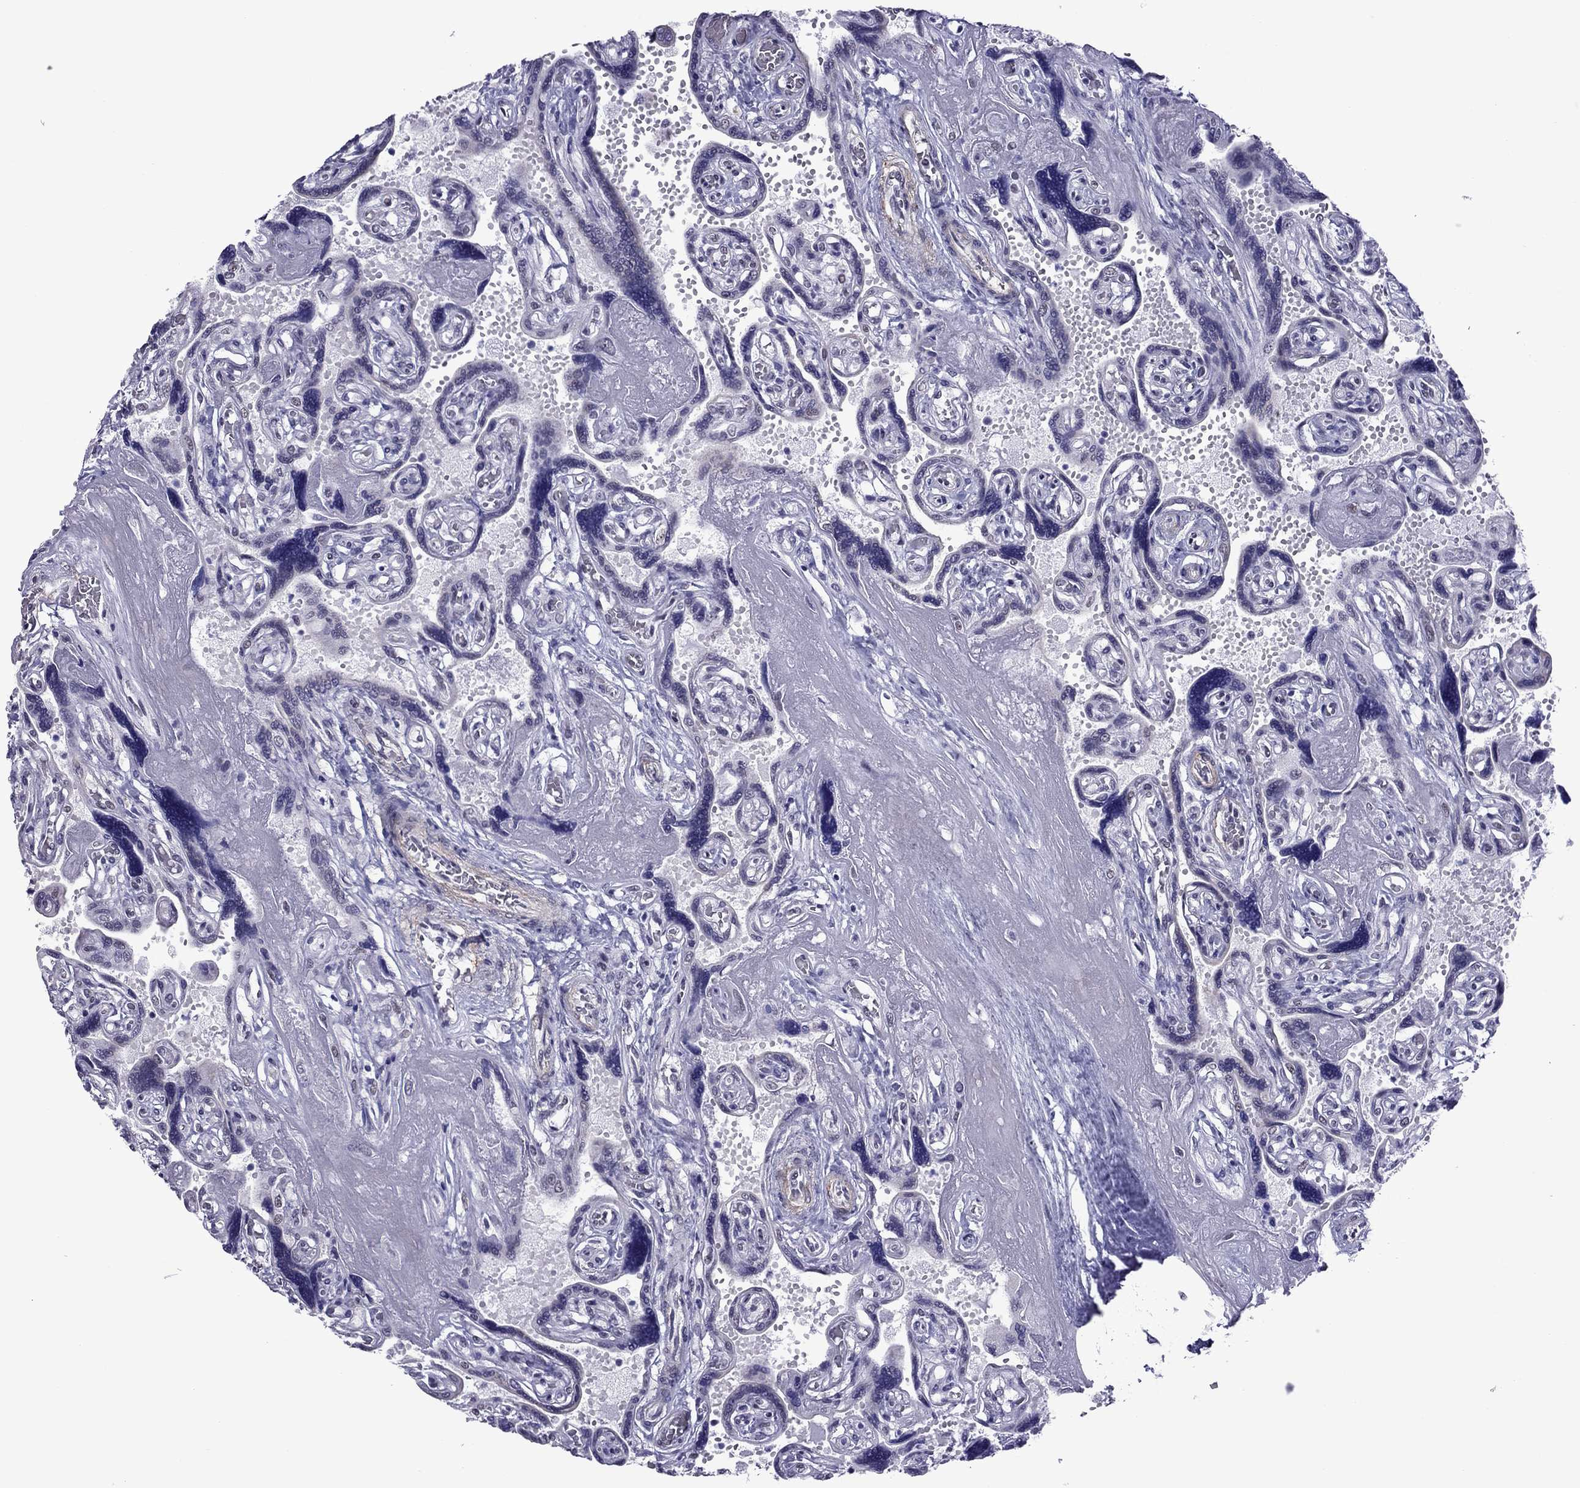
{"staining": {"intensity": "negative", "quantity": "none", "location": "none"}, "tissue": "placenta", "cell_type": "Decidual cells", "image_type": "normal", "snomed": [{"axis": "morphology", "description": "Normal tissue, NOS"}, {"axis": "topography", "description": "Placenta"}], "caption": "High power microscopy micrograph of an immunohistochemistry image of normal placenta, revealing no significant positivity in decidual cells.", "gene": "ZNF646", "patient": {"sex": "female", "age": 32}}